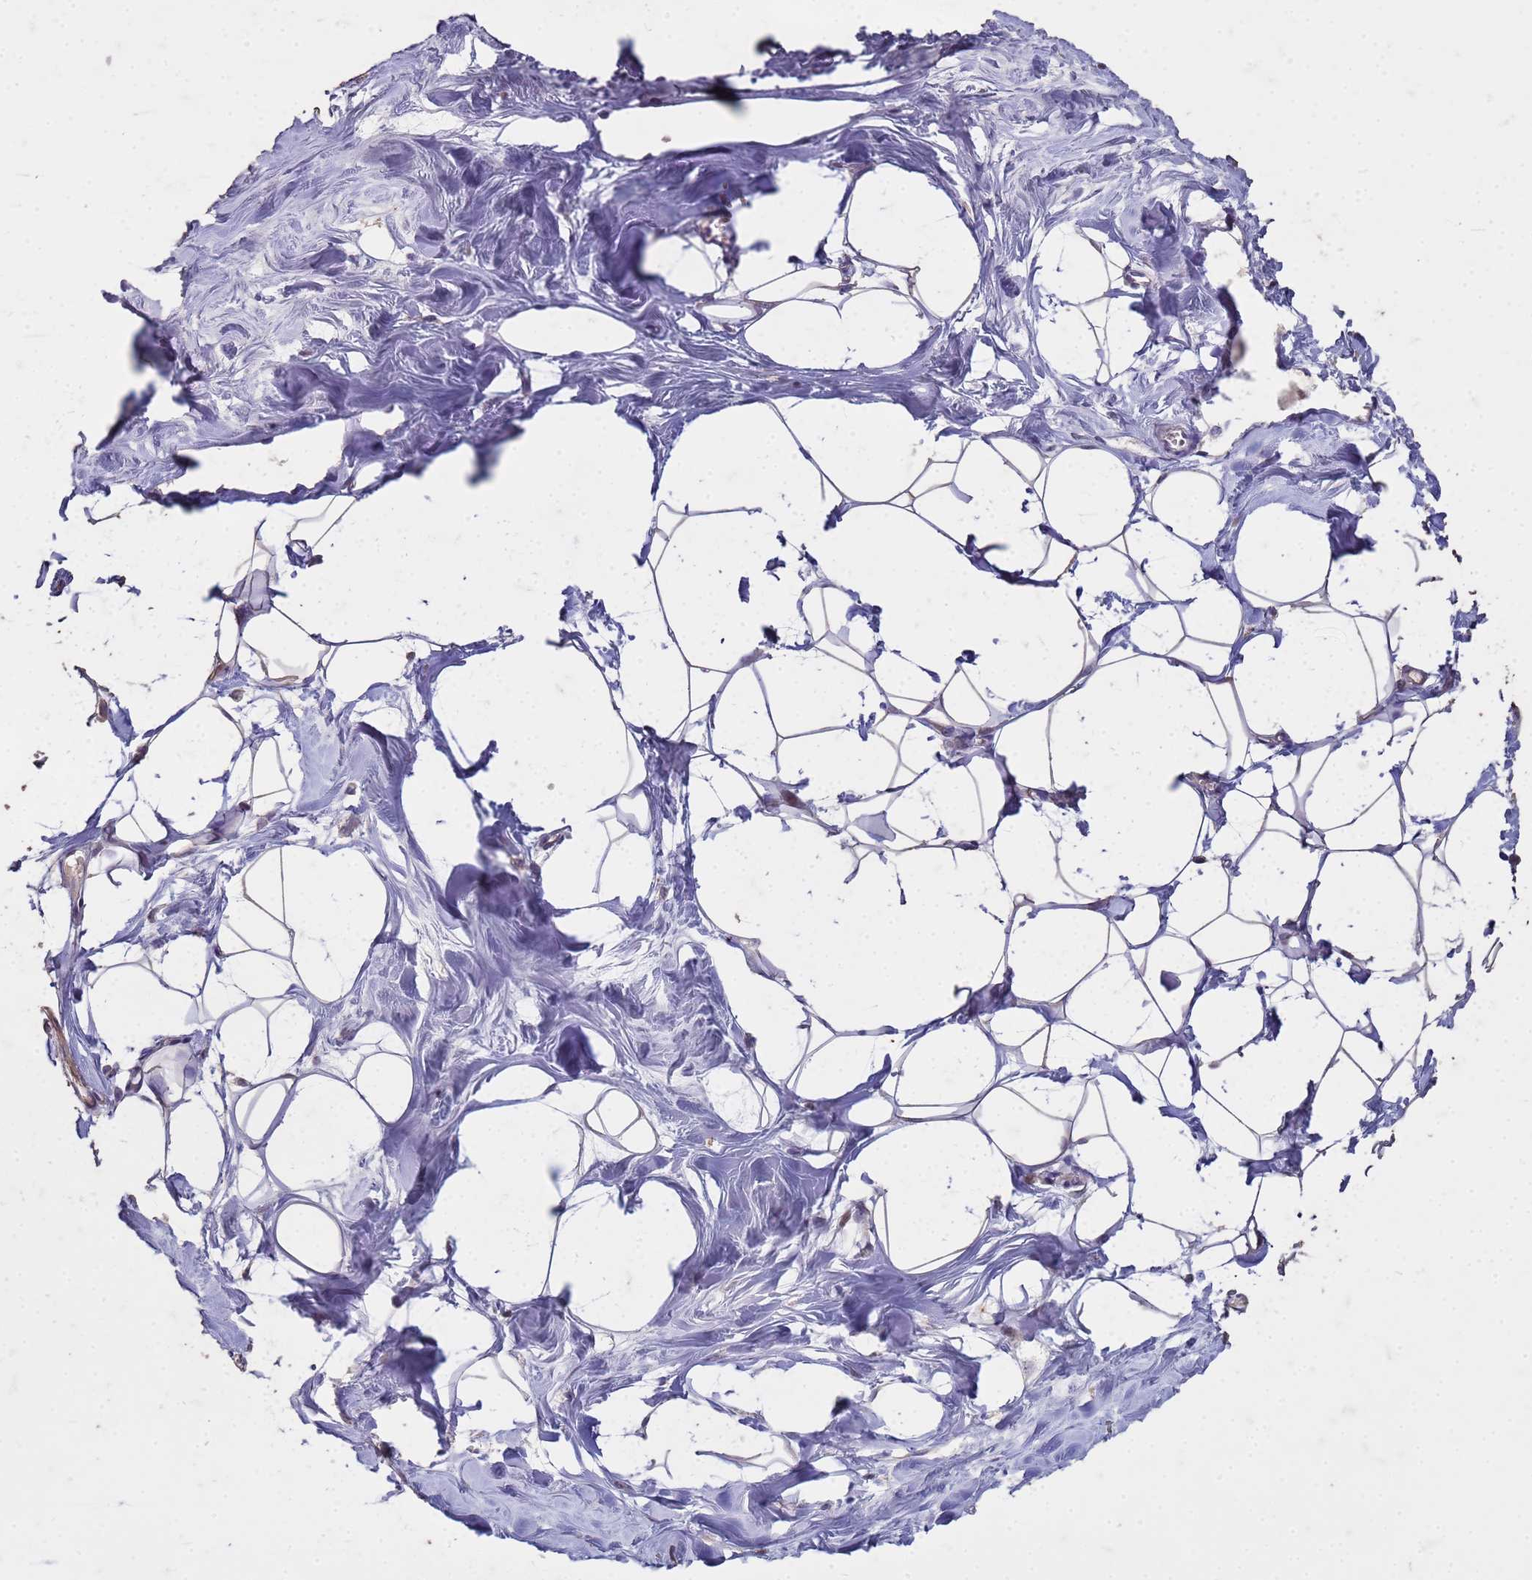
{"staining": {"intensity": "negative", "quantity": "none", "location": "none"}, "tissue": "breast", "cell_type": "Adipocytes", "image_type": "normal", "snomed": [{"axis": "morphology", "description": "Normal tissue, NOS"}, {"axis": "topography", "description": "Breast"}], "caption": "This image is of normal breast stained with immunohistochemistry (IHC) to label a protein in brown with the nuclei are counter-stained blue. There is no positivity in adipocytes. Brightfield microscopy of immunohistochemistry stained with DAB (3,3'-diaminobenzidine) (brown) and hematoxylin (blue), captured at high magnification.", "gene": "FAM184B", "patient": {"sex": "female", "age": 27}}